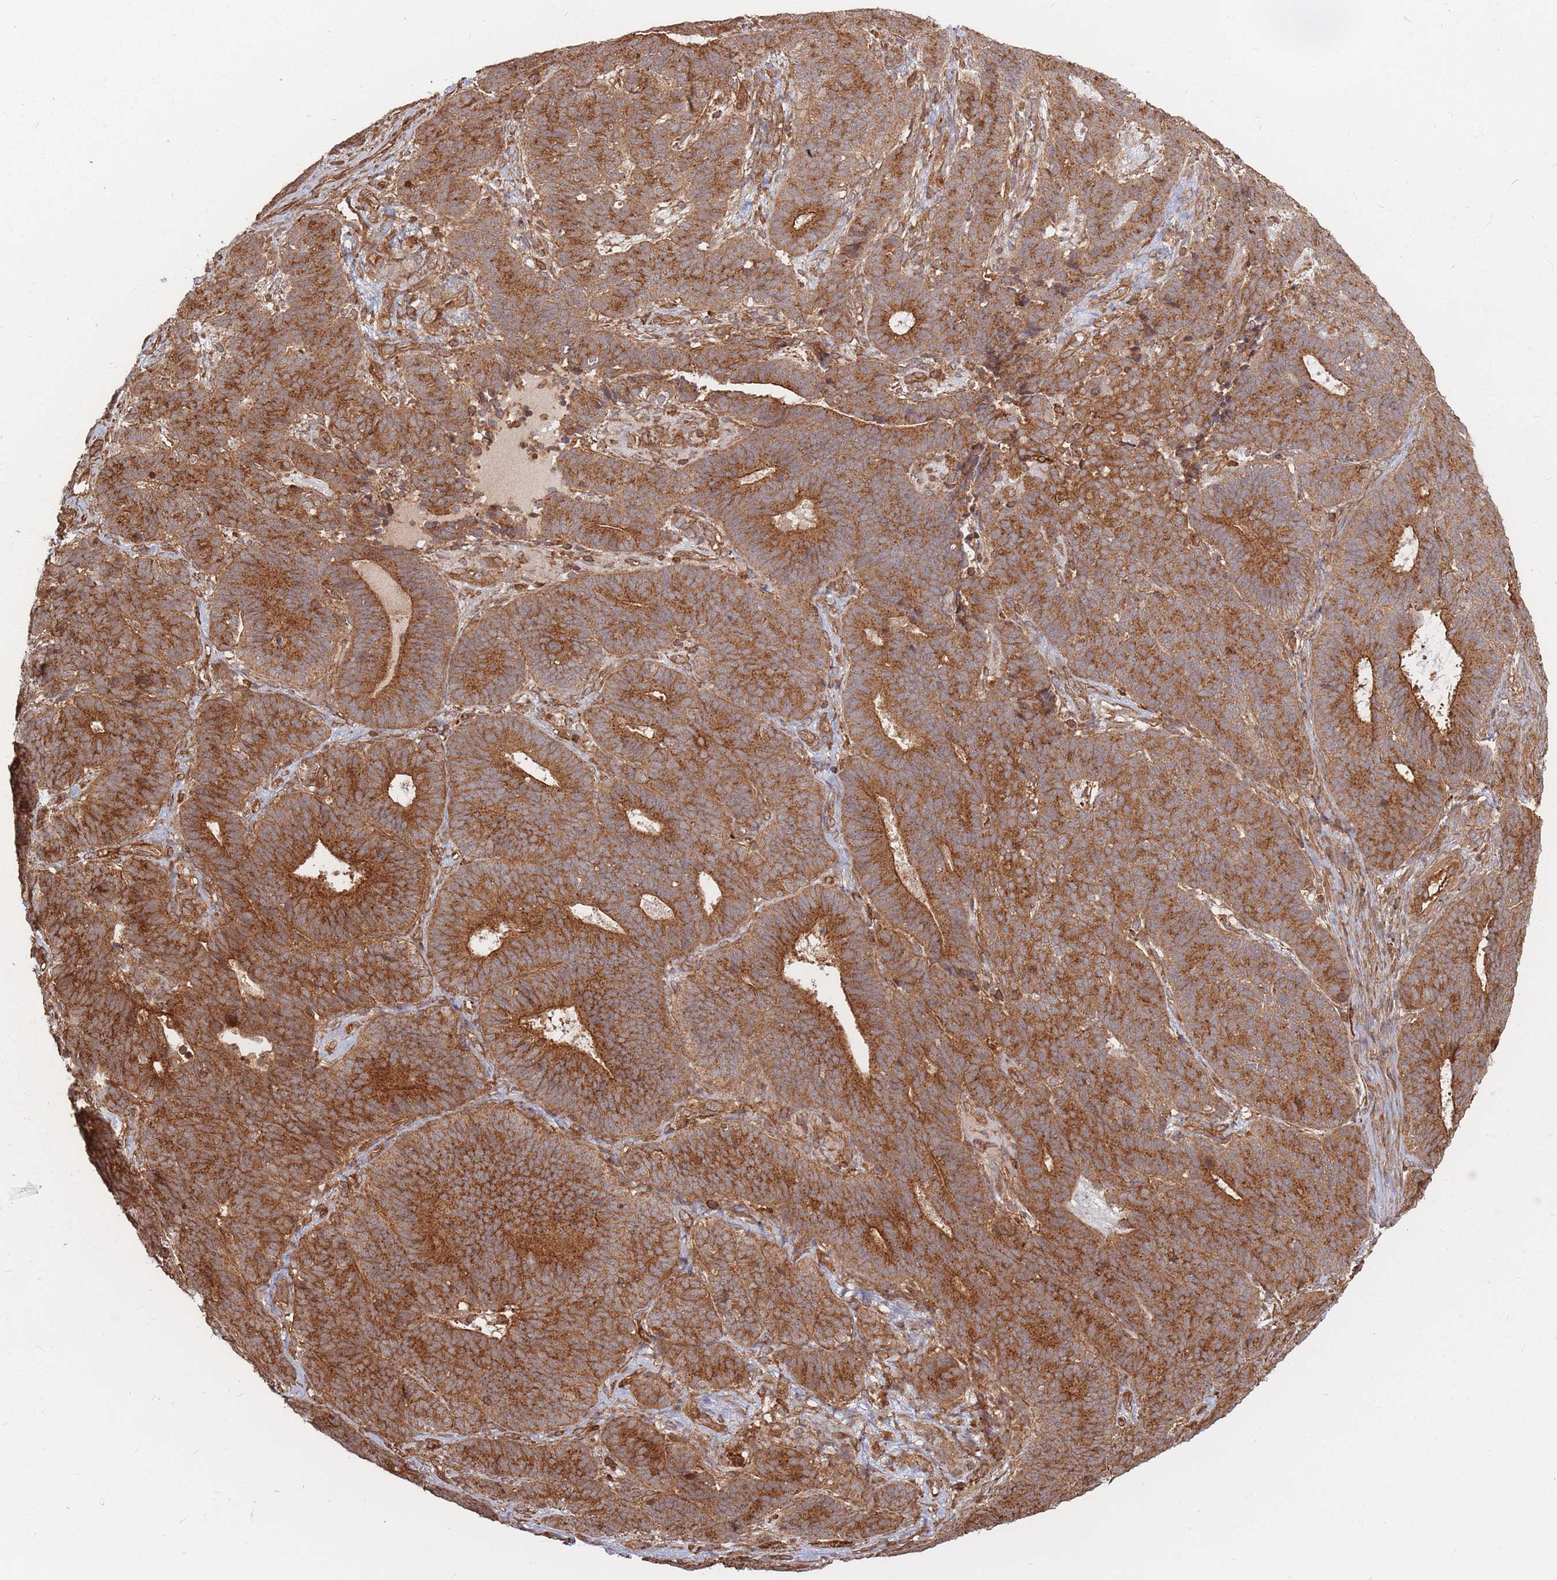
{"staining": {"intensity": "strong", "quantity": ">75%", "location": "cytoplasmic/membranous"}, "tissue": "endometrial cancer", "cell_type": "Tumor cells", "image_type": "cancer", "snomed": [{"axis": "morphology", "description": "Adenocarcinoma, NOS"}, {"axis": "topography", "description": "Endometrium"}], "caption": "Immunohistochemistry (IHC) (DAB (3,3'-diaminobenzidine)) staining of endometrial cancer reveals strong cytoplasmic/membranous protein positivity in about >75% of tumor cells. The staining was performed using DAB, with brown indicating positive protein expression. Nuclei are stained blue with hematoxylin.", "gene": "RASSF2", "patient": {"sex": "female", "age": 70}}